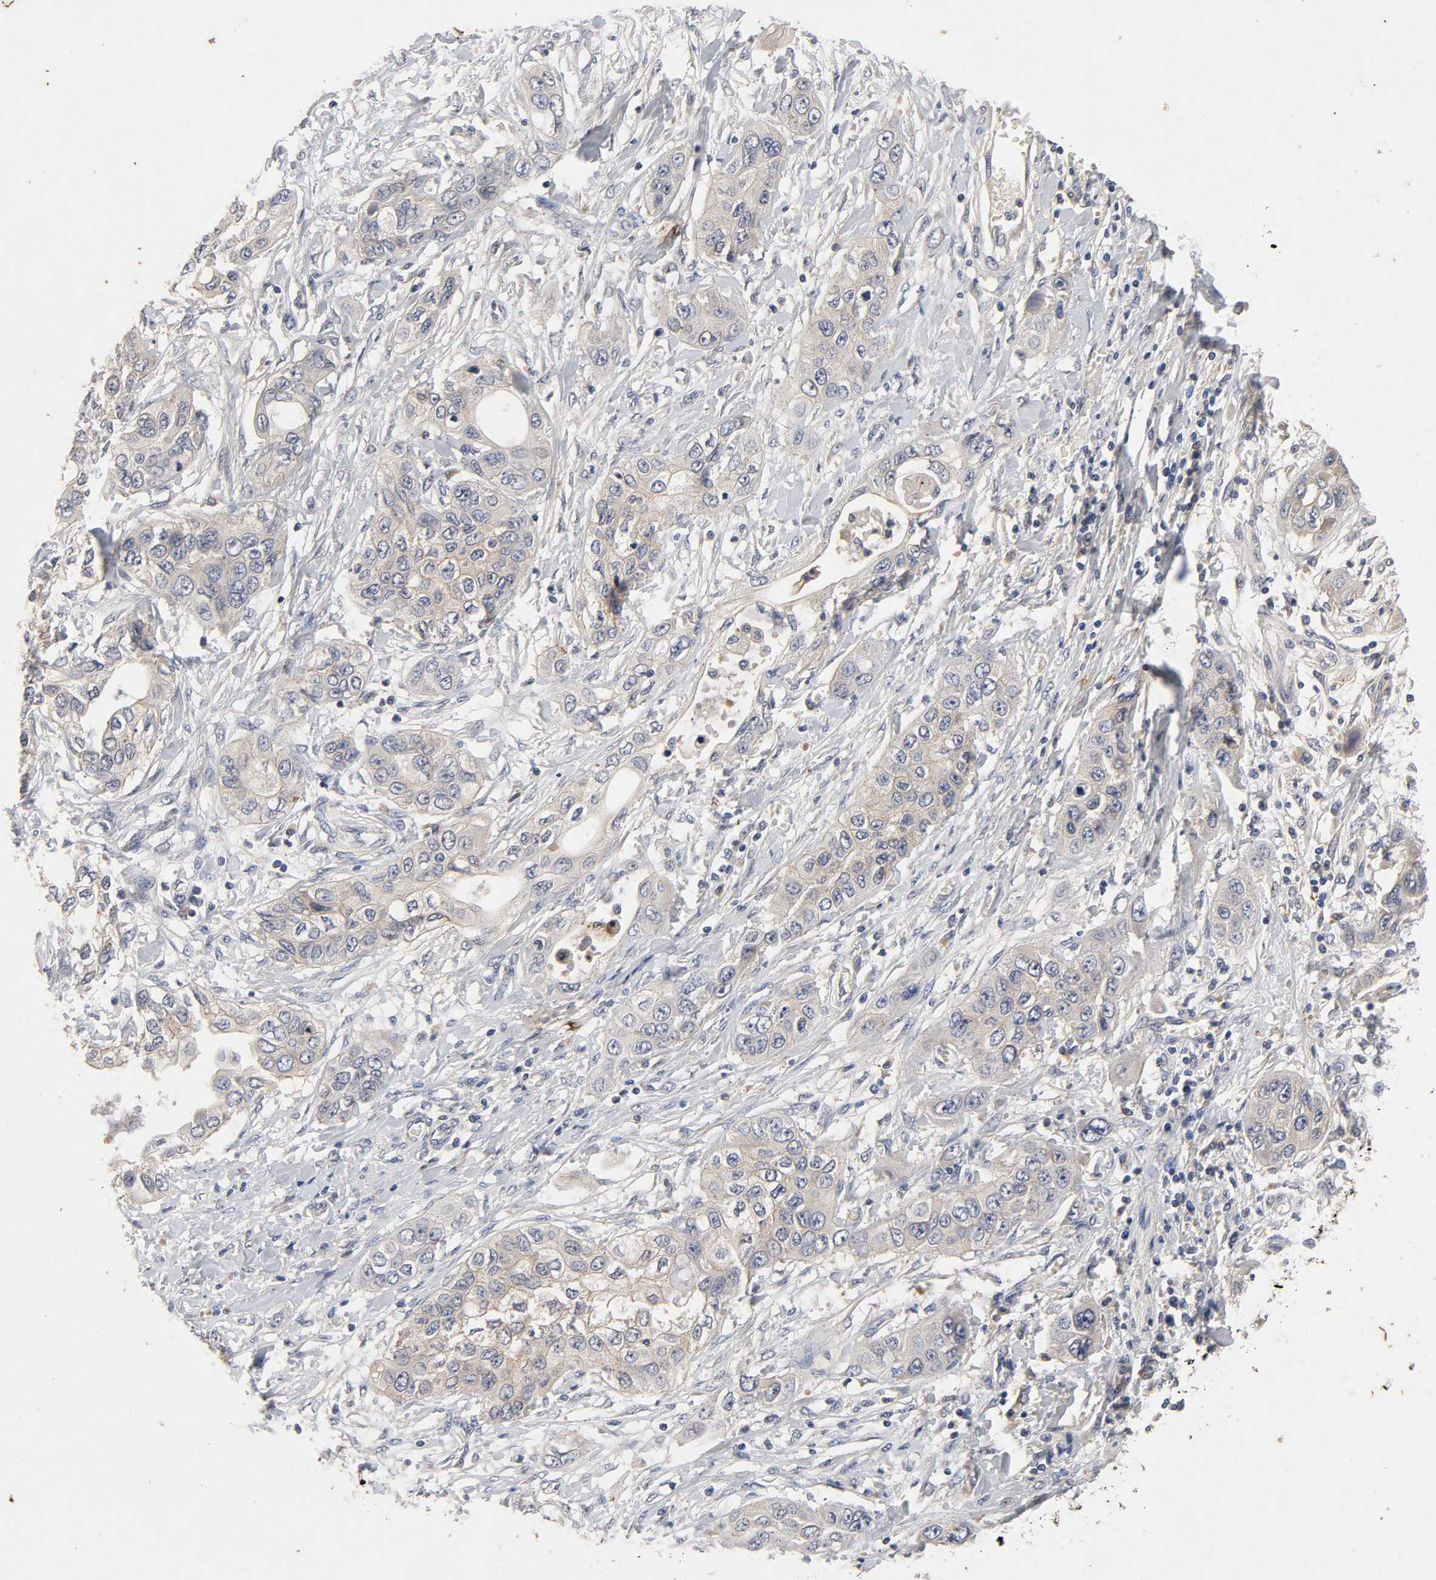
{"staining": {"intensity": "weak", "quantity": "25%-75%", "location": "cytoplasmic/membranous"}, "tissue": "pancreatic cancer", "cell_type": "Tumor cells", "image_type": "cancer", "snomed": [{"axis": "morphology", "description": "Adenocarcinoma, NOS"}, {"axis": "topography", "description": "Pancreas"}], "caption": "Immunohistochemical staining of human pancreatic adenocarcinoma shows low levels of weak cytoplasmic/membranous protein positivity in about 25%-75% of tumor cells.", "gene": "CXADR", "patient": {"sex": "female", "age": 70}}